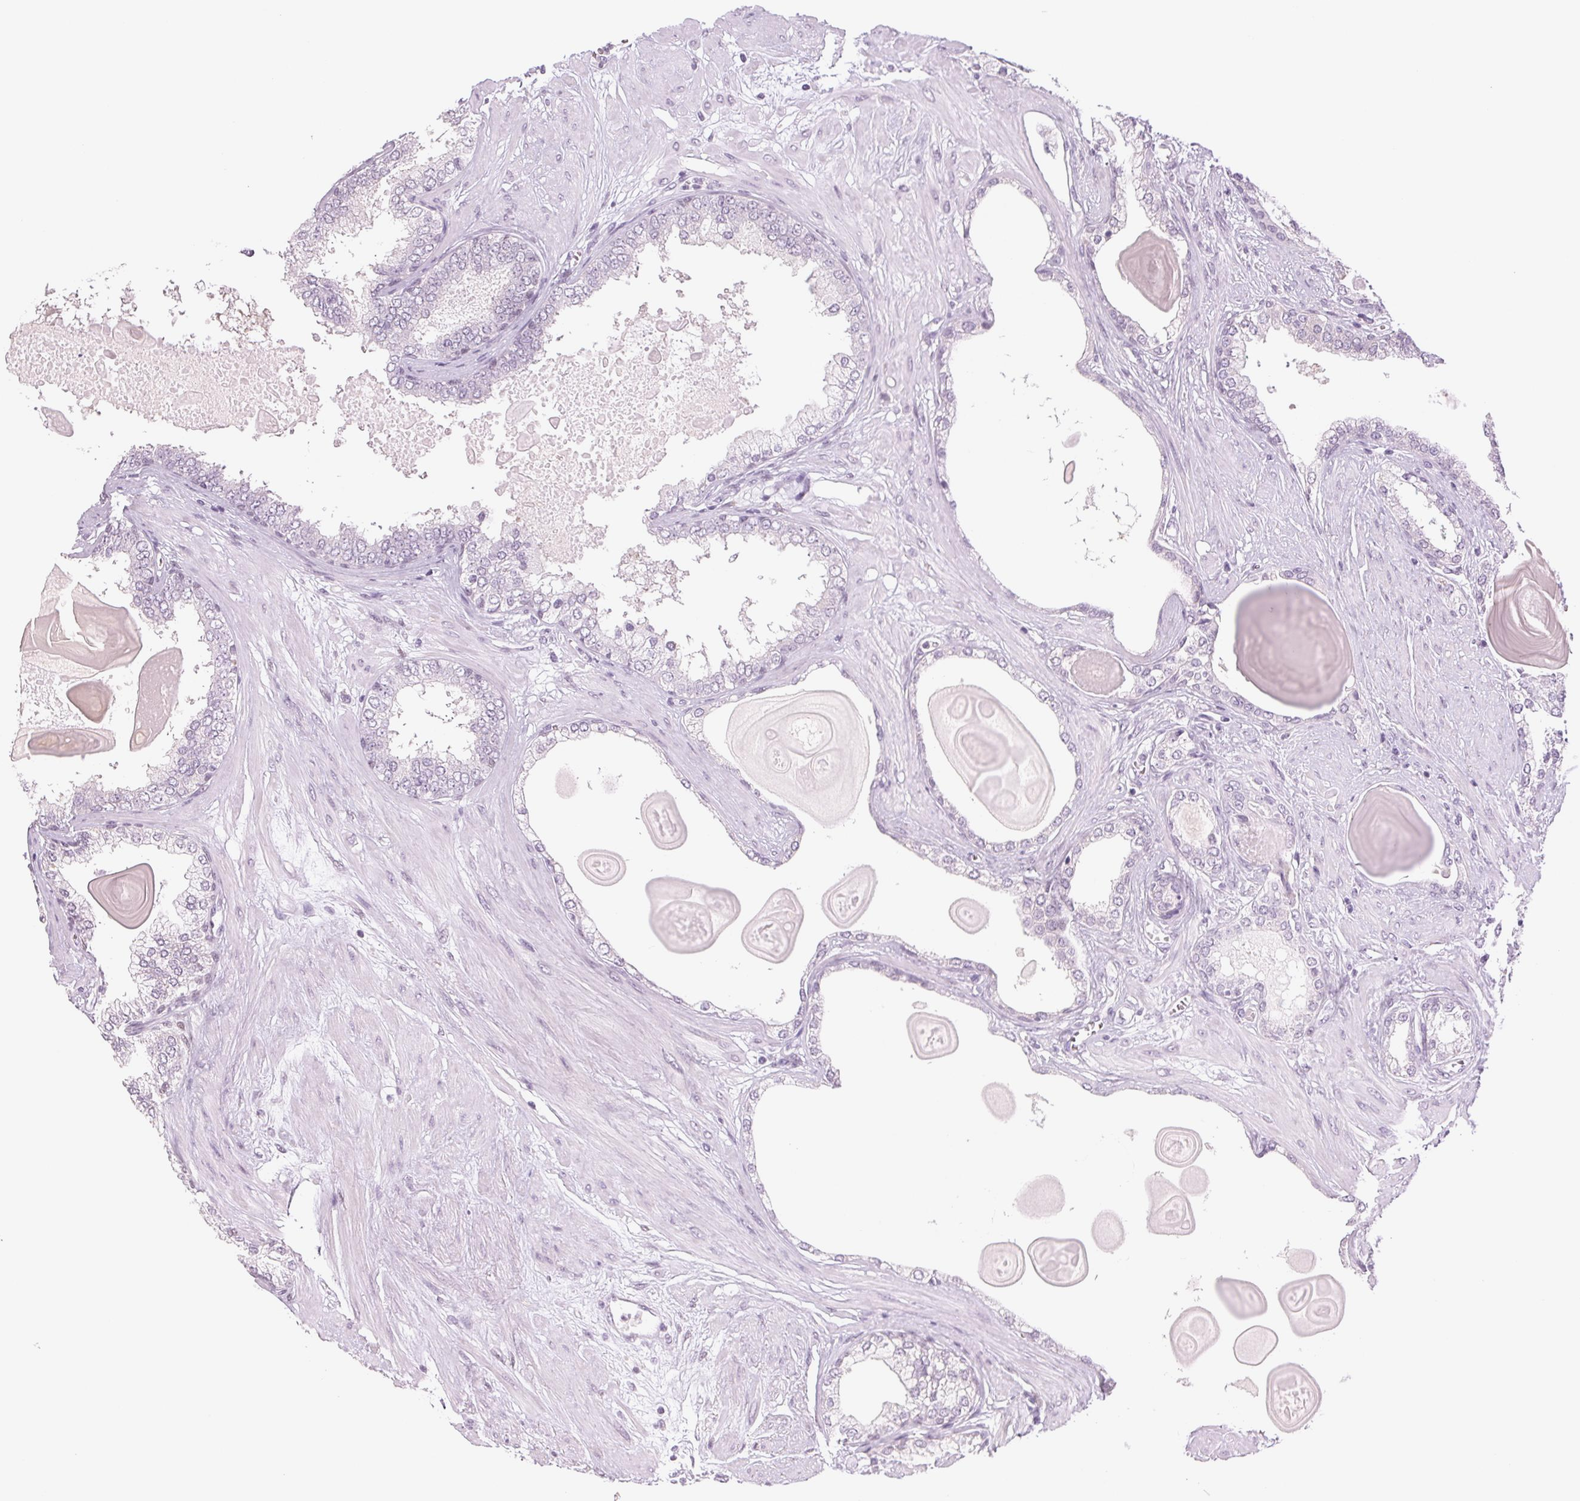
{"staining": {"intensity": "negative", "quantity": "none", "location": "none"}, "tissue": "prostate cancer", "cell_type": "Tumor cells", "image_type": "cancer", "snomed": [{"axis": "morphology", "description": "Adenocarcinoma, Low grade"}, {"axis": "topography", "description": "Prostate"}], "caption": "Immunohistochemical staining of human prostate cancer demonstrates no significant staining in tumor cells.", "gene": "DNAJC6", "patient": {"sex": "male", "age": 64}}